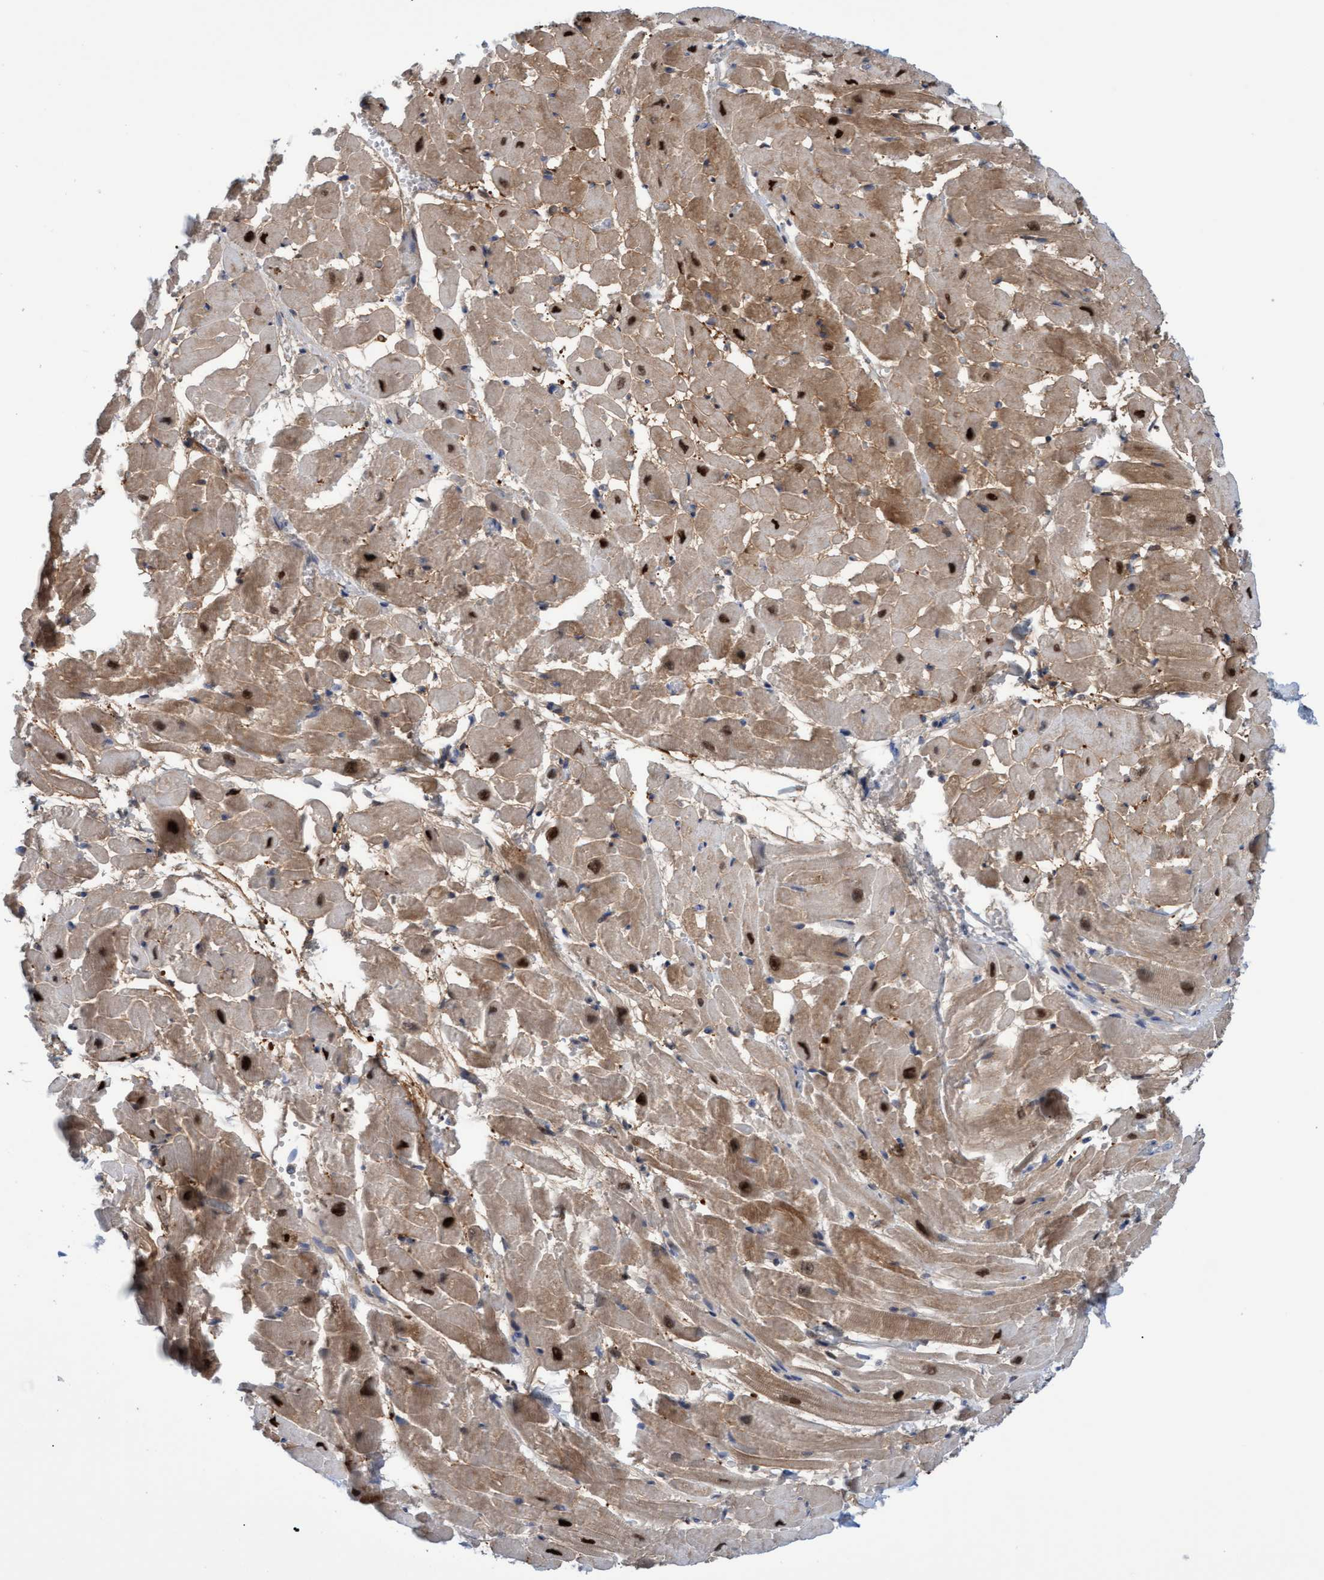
{"staining": {"intensity": "strong", "quantity": ">75%", "location": "cytoplasmic/membranous,nuclear"}, "tissue": "heart muscle", "cell_type": "Cardiomyocytes", "image_type": "normal", "snomed": [{"axis": "morphology", "description": "Normal tissue, NOS"}, {"axis": "topography", "description": "Heart"}], "caption": "High-magnification brightfield microscopy of normal heart muscle stained with DAB (brown) and counterstained with hematoxylin (blue). cardiomyocytes exhibit strong cytoplasmic/membranous,nuclear positivity is appreciated in about>75% of cells. Ihc stains the protein of interest in brown and the nuclei are stained blue.", "gene": "PINX1", "patient": {"sex": "male", "age": 45}}